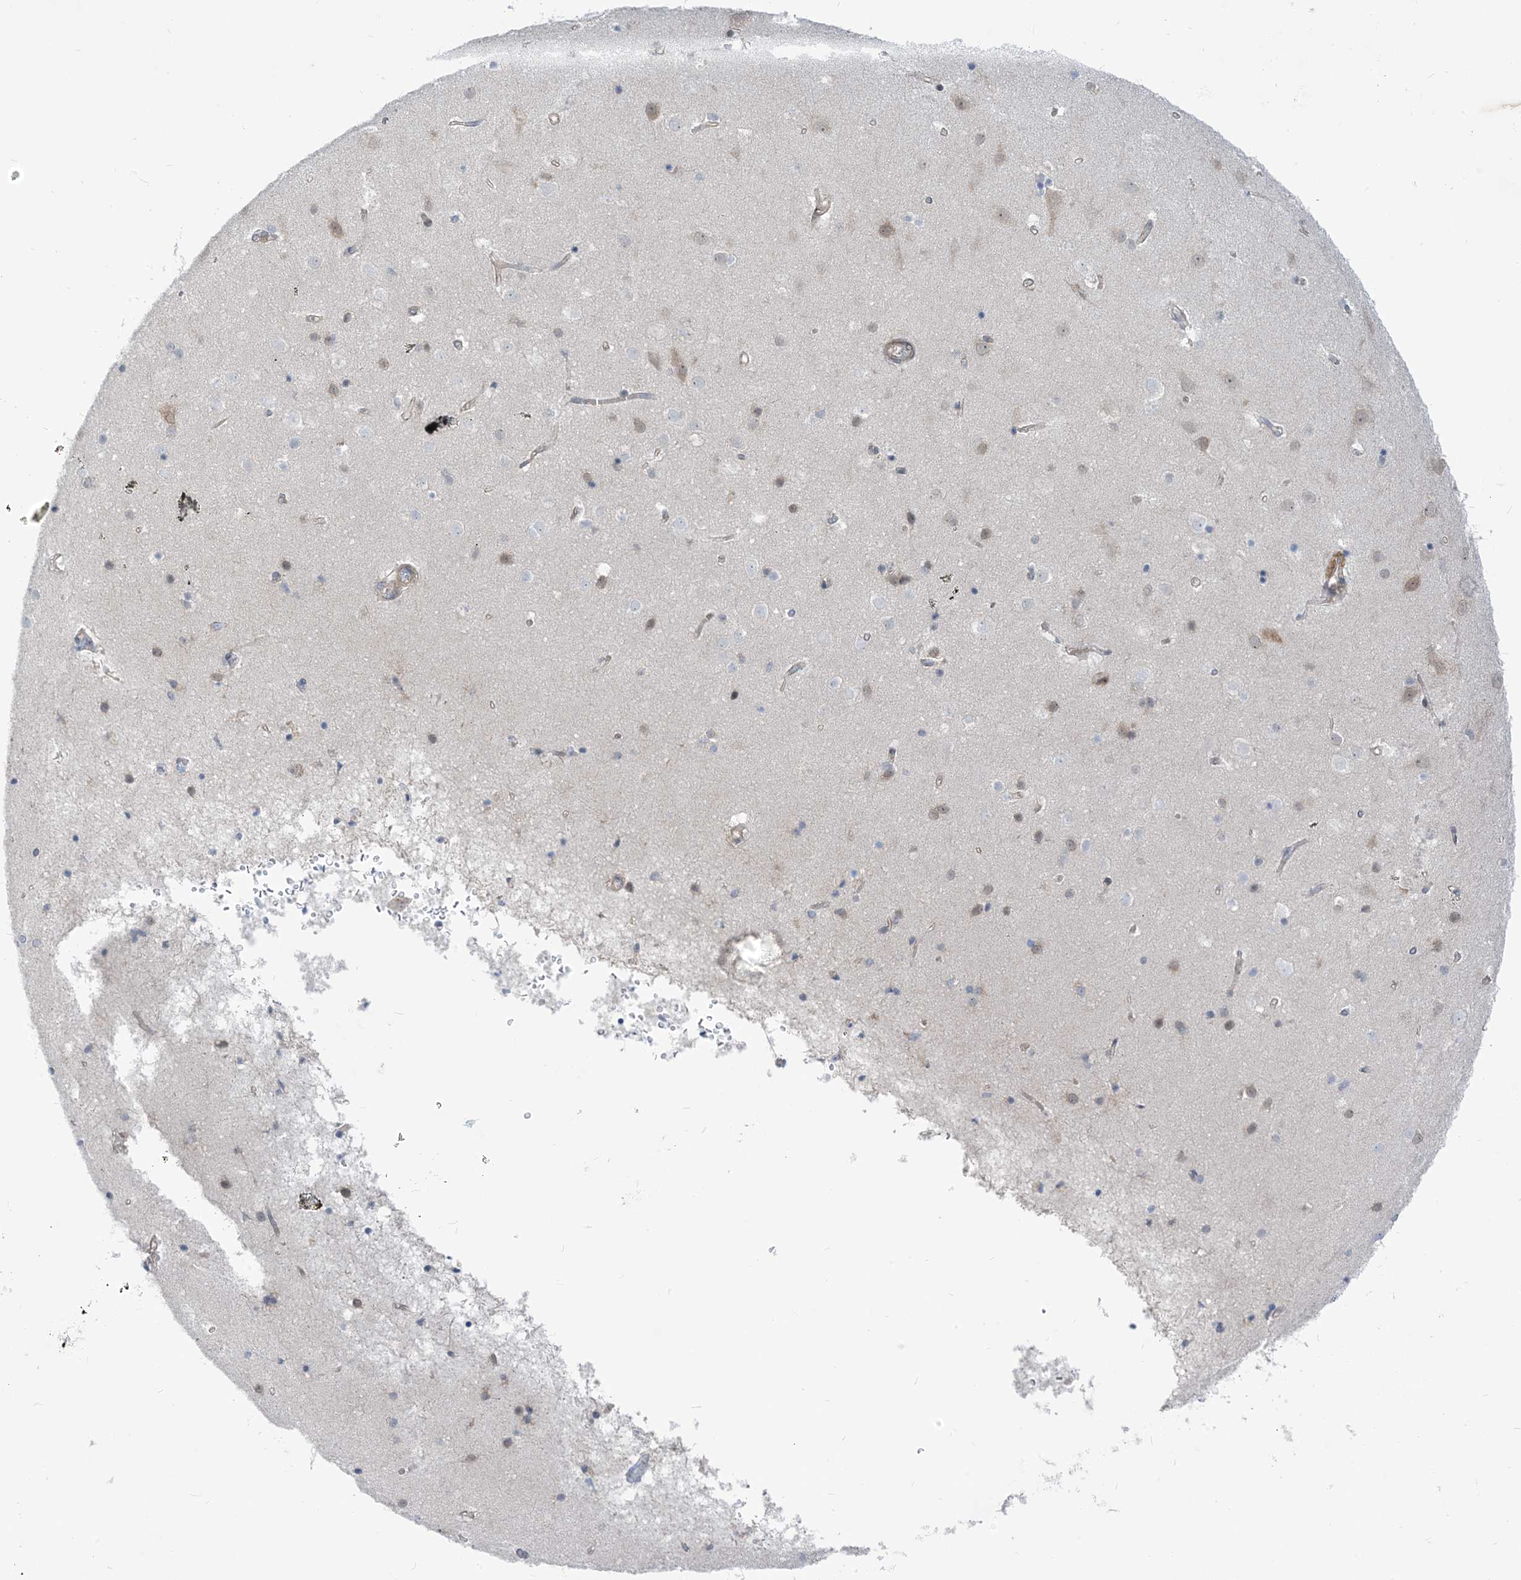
{"staining": {"intensity": "negative", "quantity": "none", "location": "none"}, "tissue": "cerebral cortex", "cell_type": "Endothelial cells", "image_type": "normal", "snomed": [{"axis": "morphology", "description": "Normal tissue, NOS"}, {"axis": "topography", "description": "Cerebral cortex"}], "caption": "This is an immunohistochemistry histopathology image of benign cerebral cortex. There is no positivity in endothelial cells.", "gene": "PLEKHA3", "patient": {"sex": "male", "age": 54}}